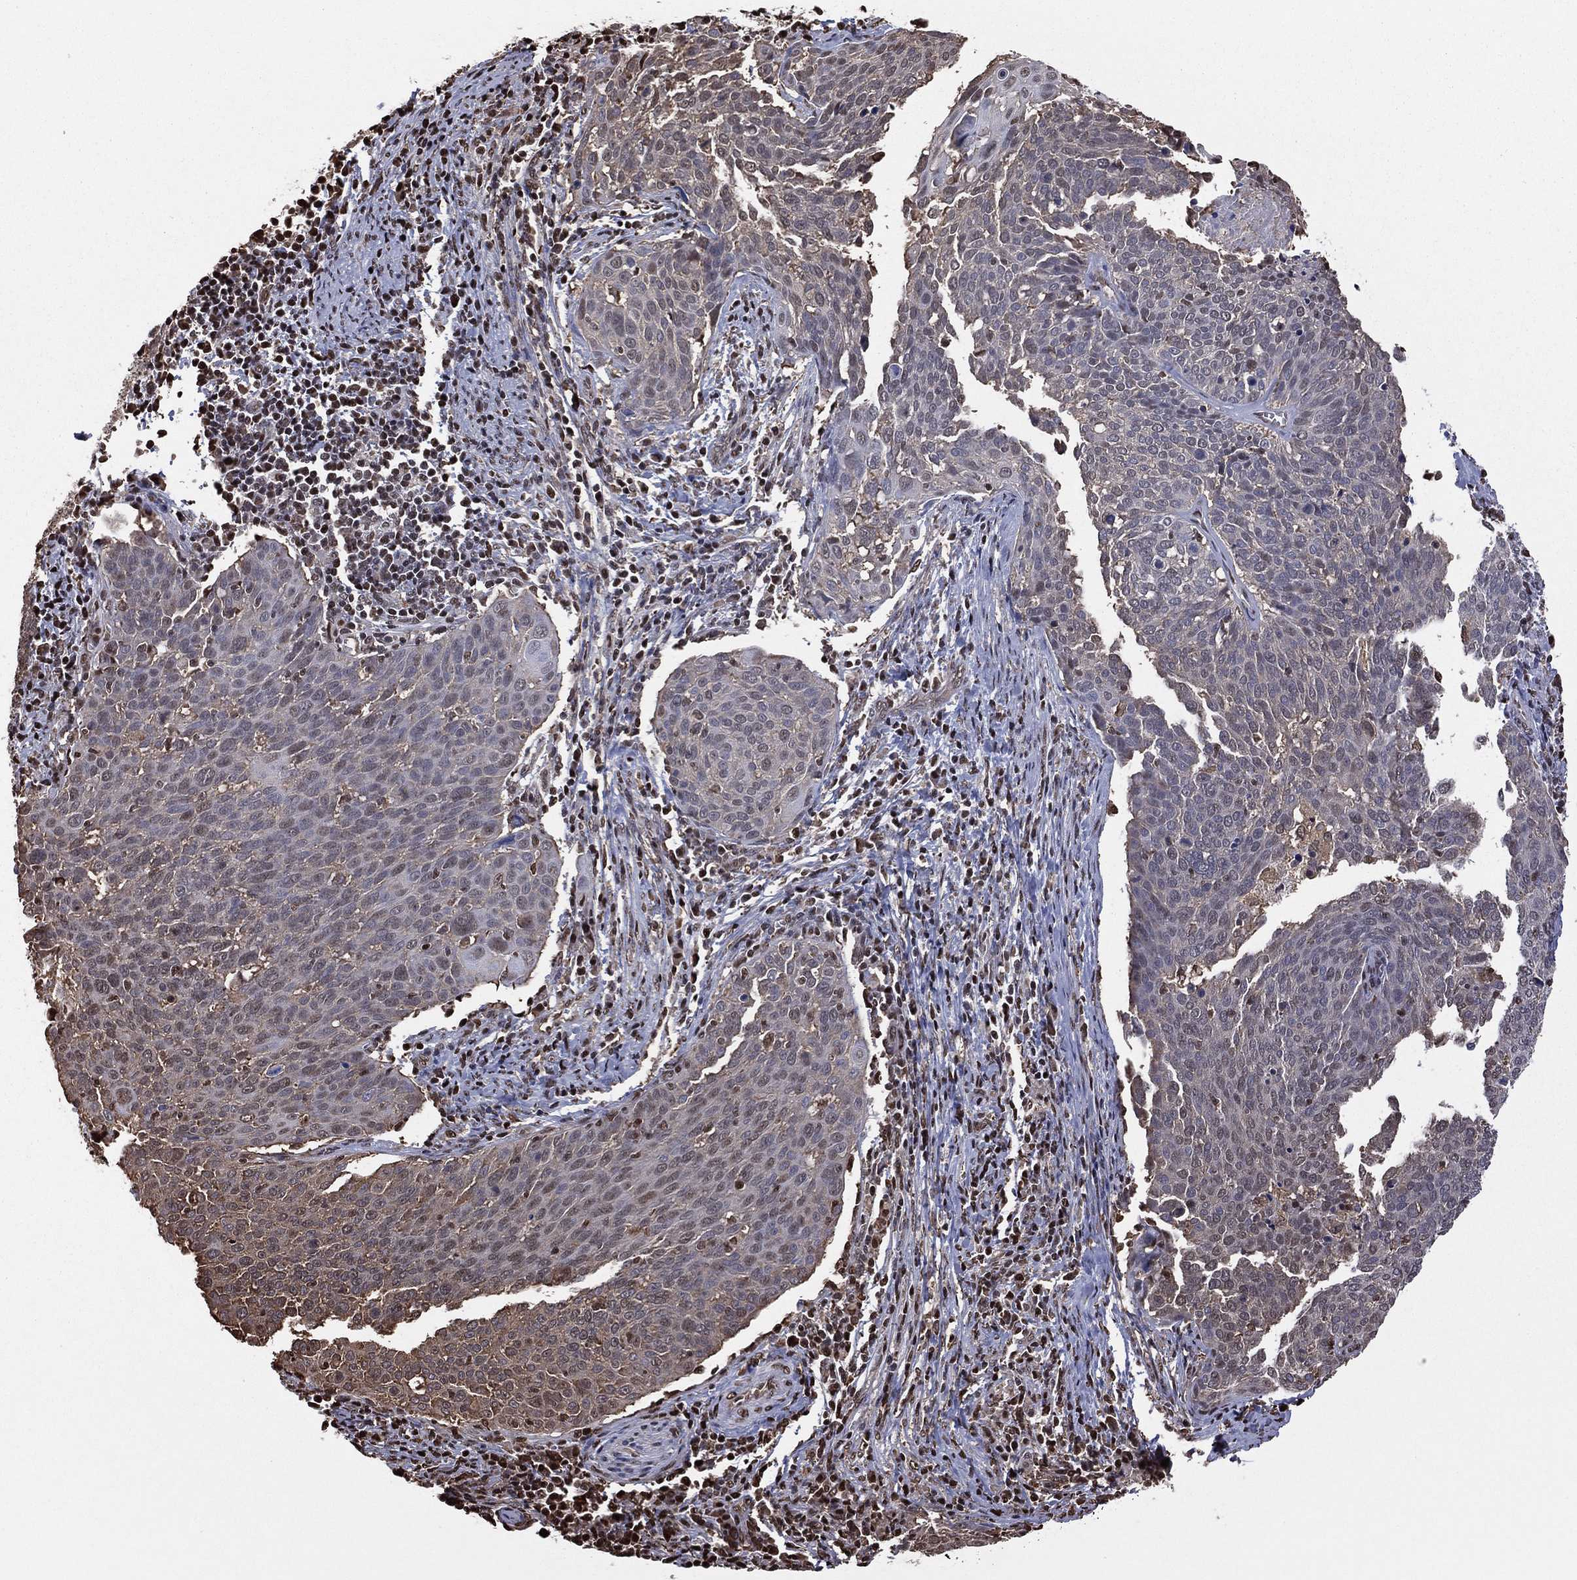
{"staining": {"intensity": "moderate", "quantity": "<25%", "location": "cytoplasmic/membranous"}, "tissue": "cervical cancer", "cell_type": "Tumor cells", "image_type": "cancer", "snomed": [{"axis": "morphology", "description": "Squamous cell carcinoma, NOS"}, {"axis": "topography", "description": "Cervix"}], "caption": "Tumor cells reveal low levels of moderate cytoplasmic/membranous positivity in approximately <25% of cells in human cervical cancer (squamous cell carcinoma).", "gene": "GAPDH", "patient": {"sex": "female", "age": 39}}